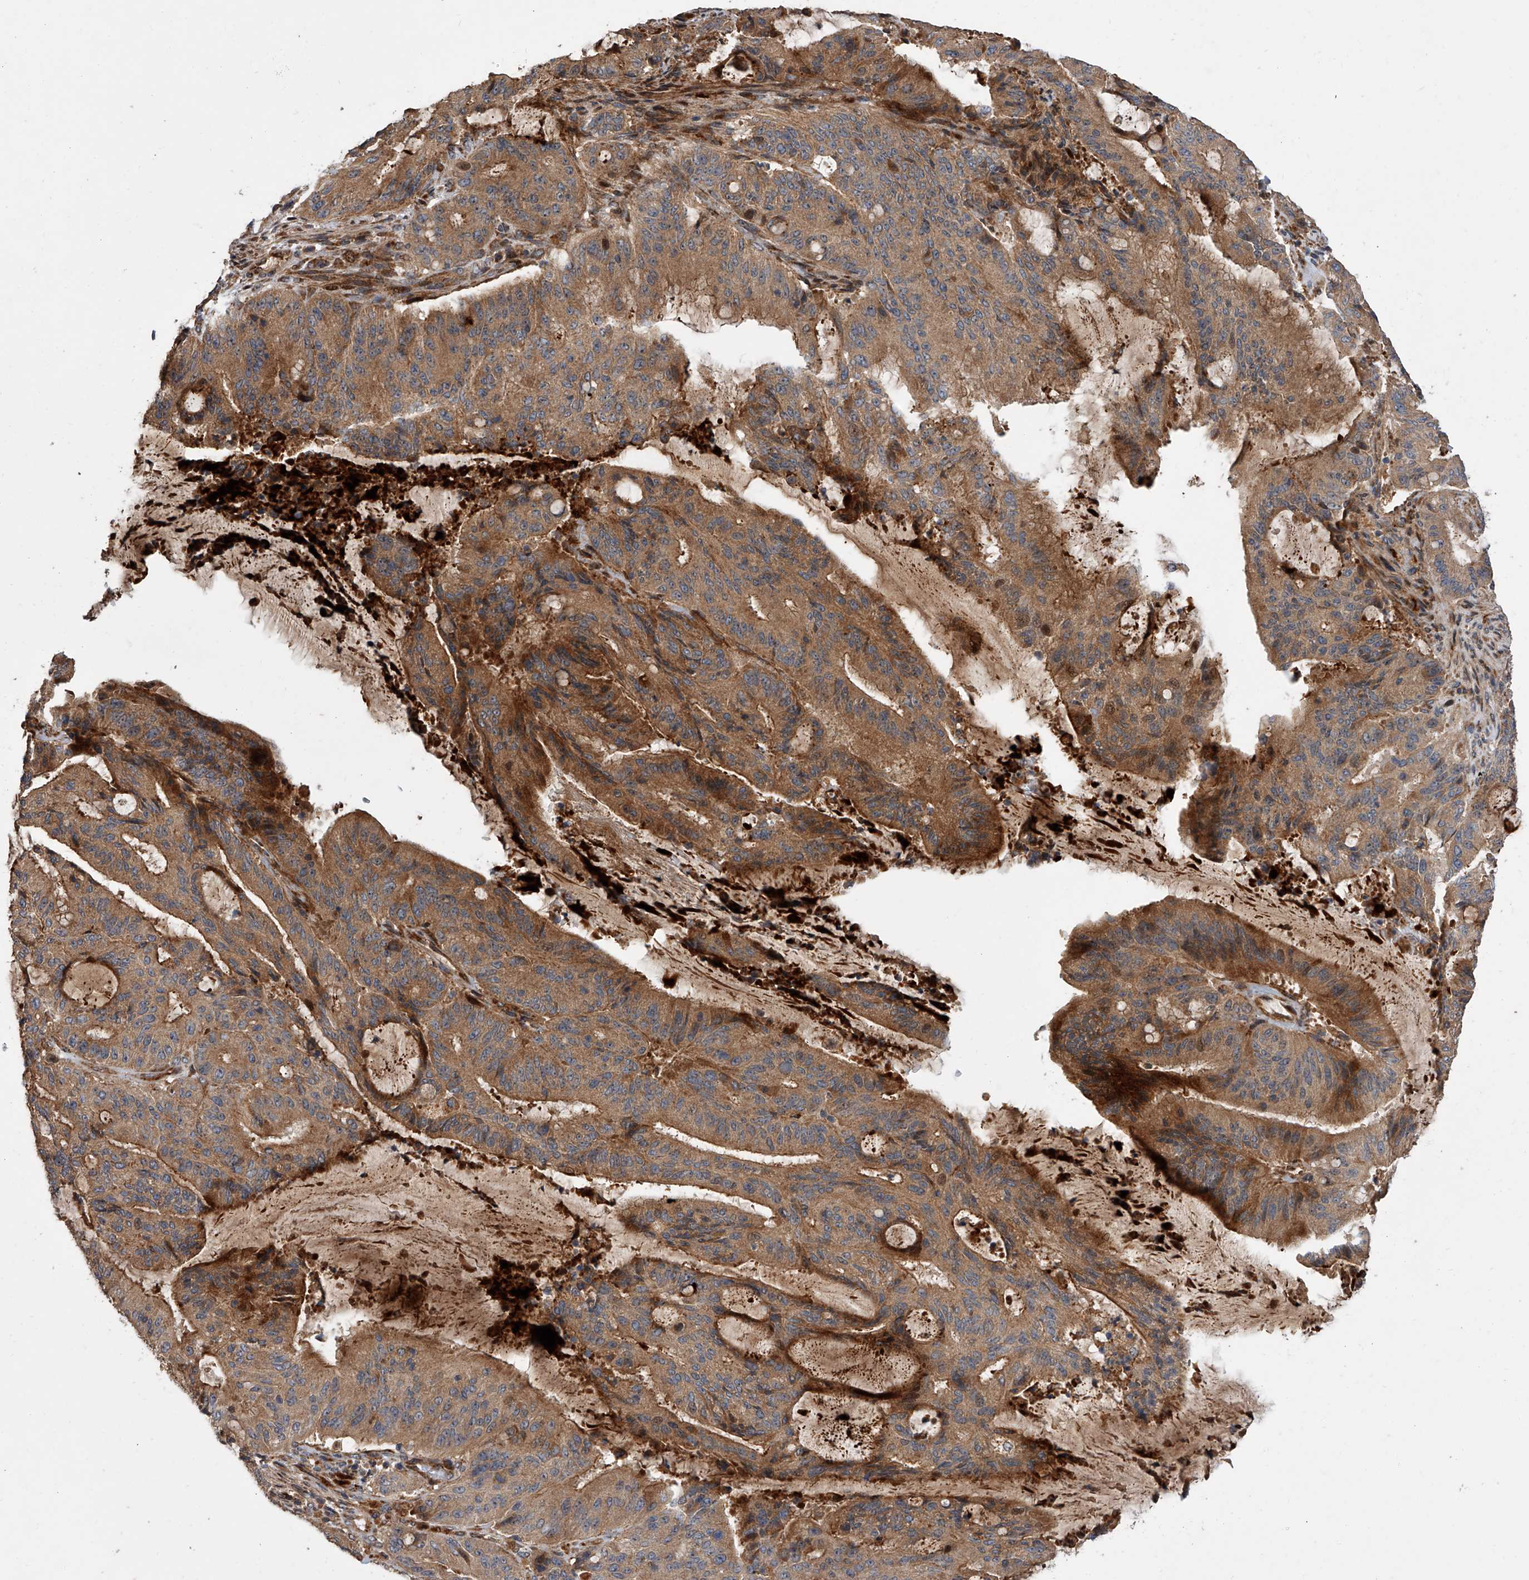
{"staining": {"intensity": "moderate", "quantity": ">75%", "location": "cytoplasmic/membranous"}, "tissue": "liver cancer", "cell_type": "Tumor cells", "image_type": "cancer", "snomed": [{"axis": "morphology", "description": "Normal tissue, NOS"}, {"axis": "morphology", "description": "Cholangiocarcinoma"}, {"axis": "topography", "description": "Liver"}, {"axis": "topography", "description": "Peripheral nerve tissue"}], "caption": "Immunohistochemistry (IHC) of human liver cholangiocarcinoma shows medium levels of moderate cytoplasmic/membranous expression in approximately >75% of tumor cells.", "gene": "USP47", "patient": {"sex": "female", "age": 73}}